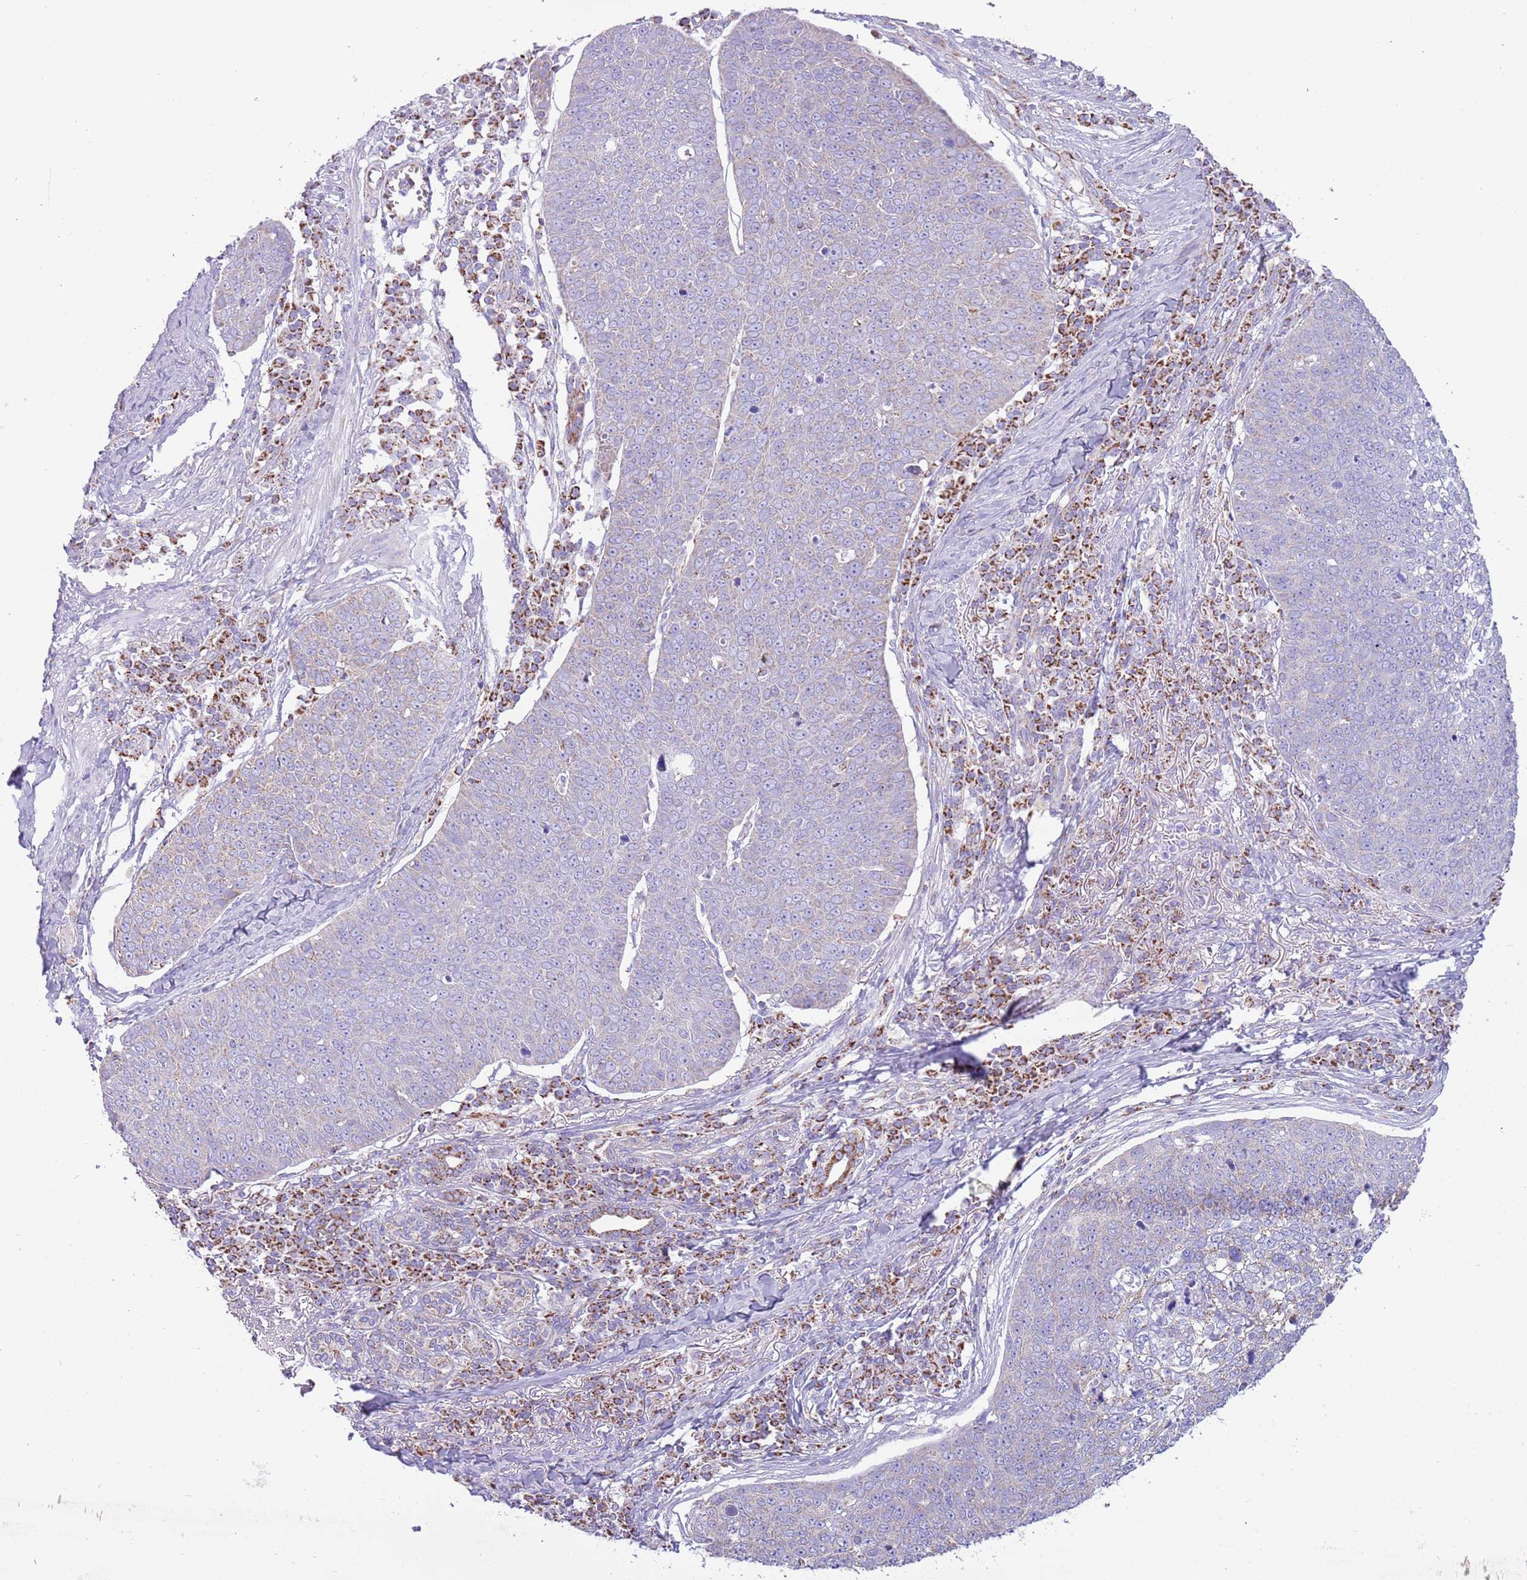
{"staining": {"intensity": "weak", "quantity": "<25%", "location": "cytoplasmic/membranous"}, "tissue": "skin cancer", "cell_type": "Tumor cells", "image_type": "cancer", "snomed": [{"axis": "morphology", "description": "Squamous cell carcinoma, NOS"}, {"axis": "topography", "description": "Skin"}], "caption": "Skin squamous cell carcinoma was stained to show a protein in brown. There is no significant positivity in tumor cells.", "gene": "SUCLG2", "patient": {"sex": "male", "age": 71}}